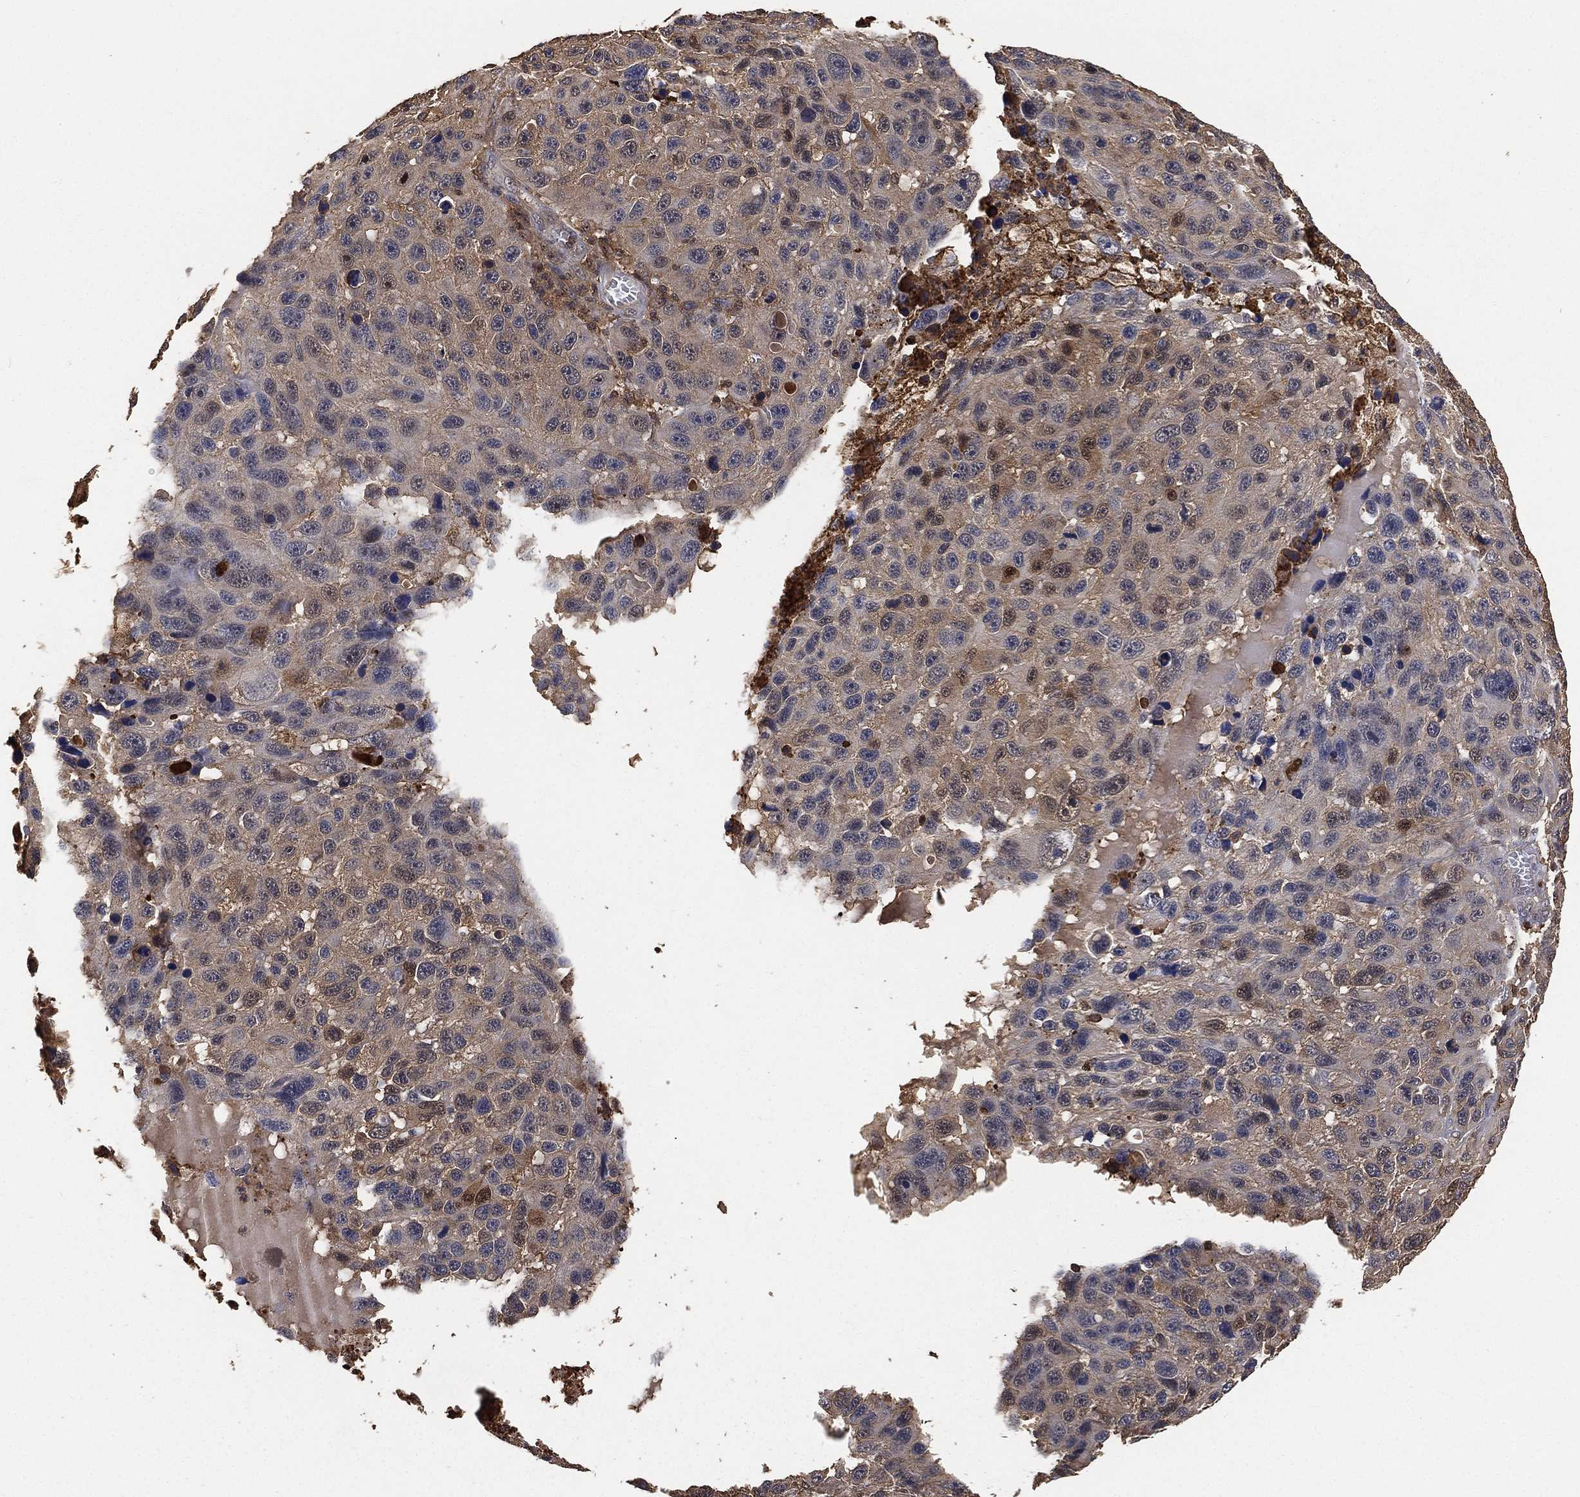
{"staining": {"intensity": "negative", "quantity": "none", "location": "none"}, "tissue": "melanoma", "cell_type": "Tumor cells", "image_type": "cancer", "snomed": [{"axis": "morphology", "description": "Malignant melanoma, NOS"}, {"axis": "topography", "description": "Skin"}], "caption": "This histopathology image is of melanoma stained with immunohistochemistry (IHC) to label a protein in brown with the nuclei are counter-stained blue. There is no positivity in tumor cells.", "gene": "CRYL1", "patient": {"sex": "male", "age": 53}}